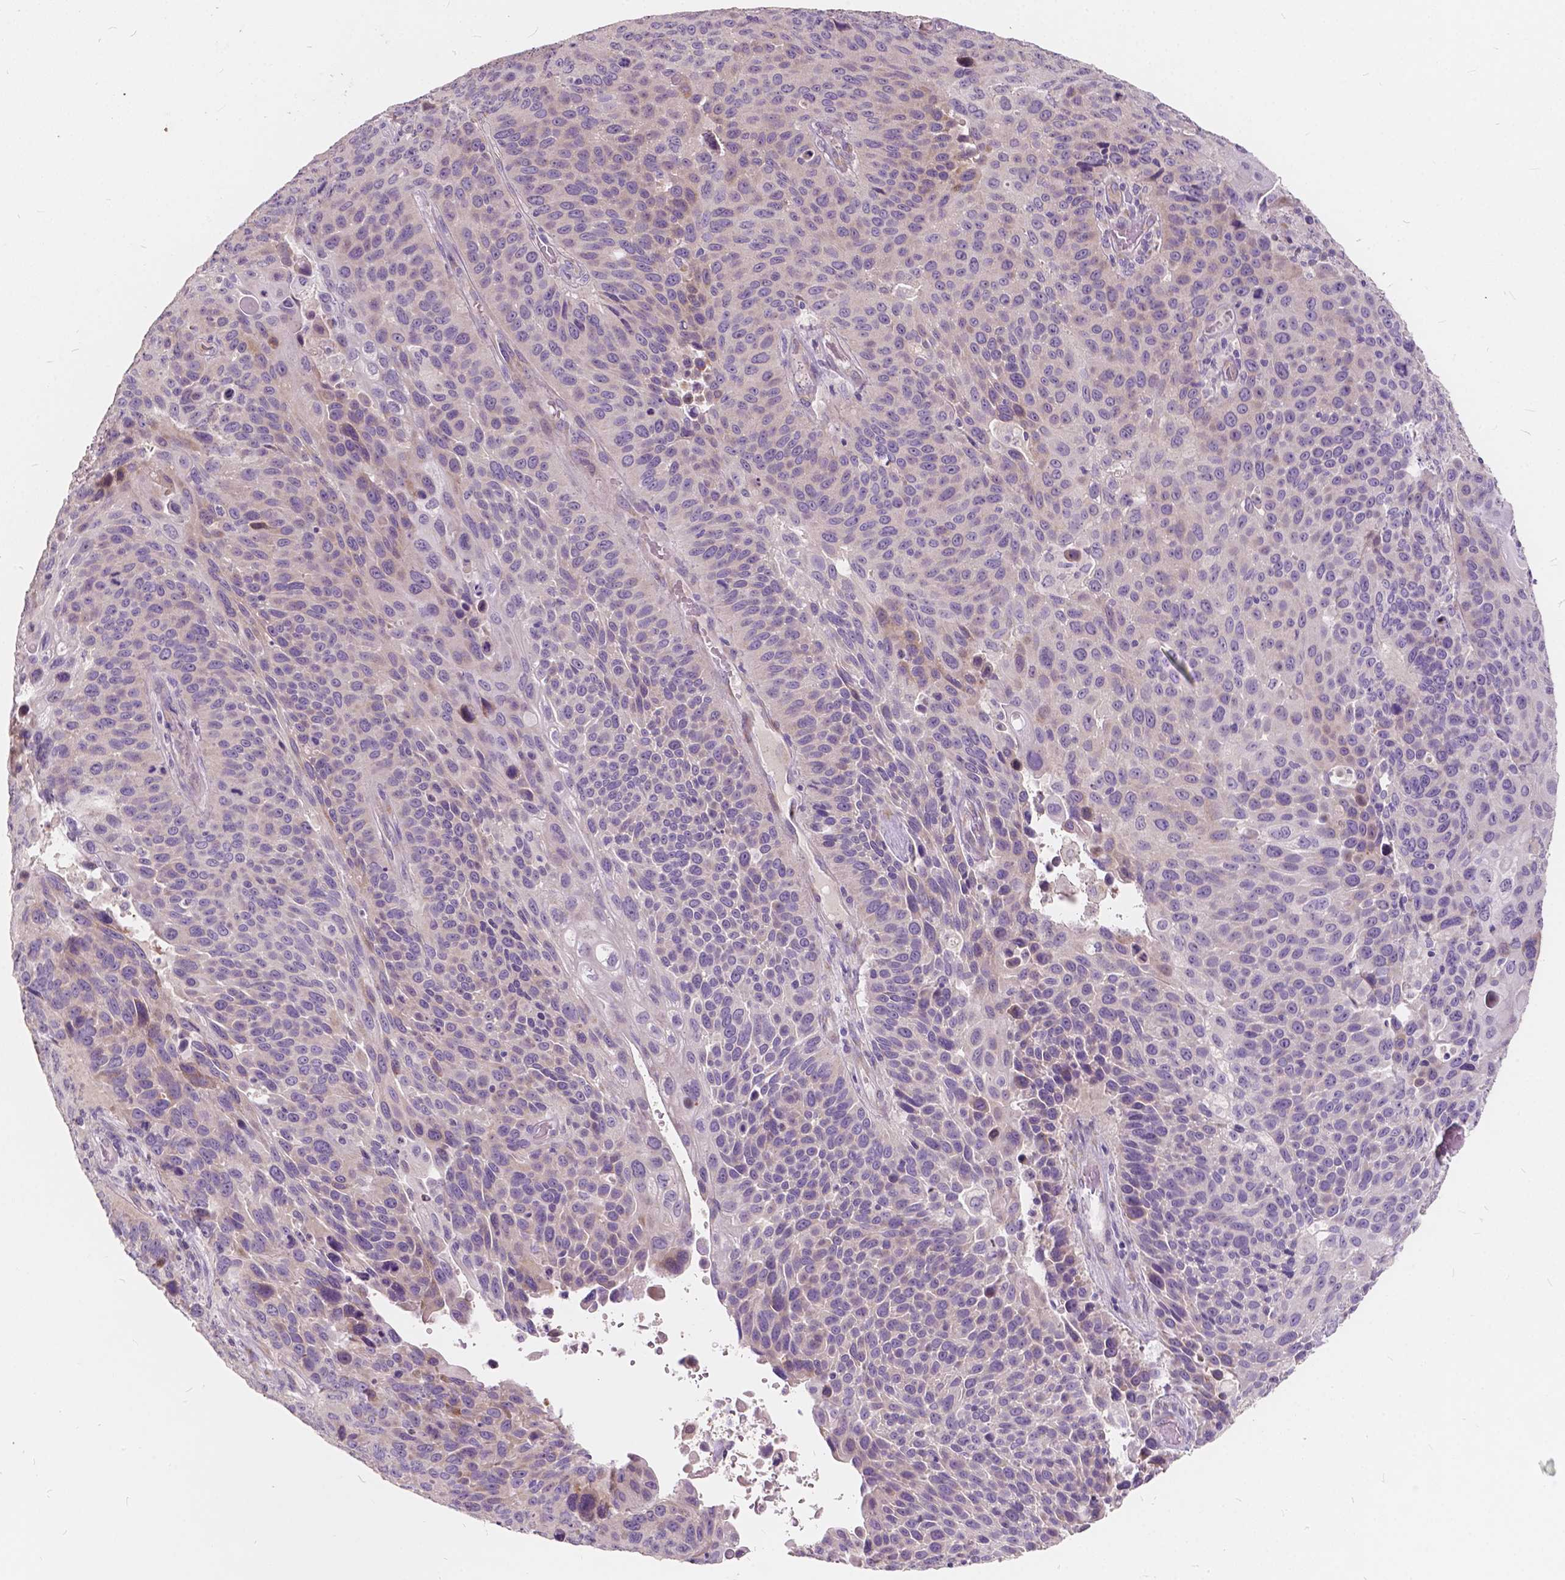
{"staining": {"intensity": "negative", "quantity": "none", "location": "none"}, "tissue": "lung cancer", "cell_type": "Tumor cells", "image_type": "cancer", "snomed": [{"axis": "morphology", "description": "Squamous cell carcinoma, NOS"}, {"axis": "topography", "description": "Lung"}], "caption": "Histopathology image shows no significant protein expression in tumor cells of squamous cell carcinoma (lung).", "gene": "SLC7A8", "patient": {"sex": "male", "age": 68}}